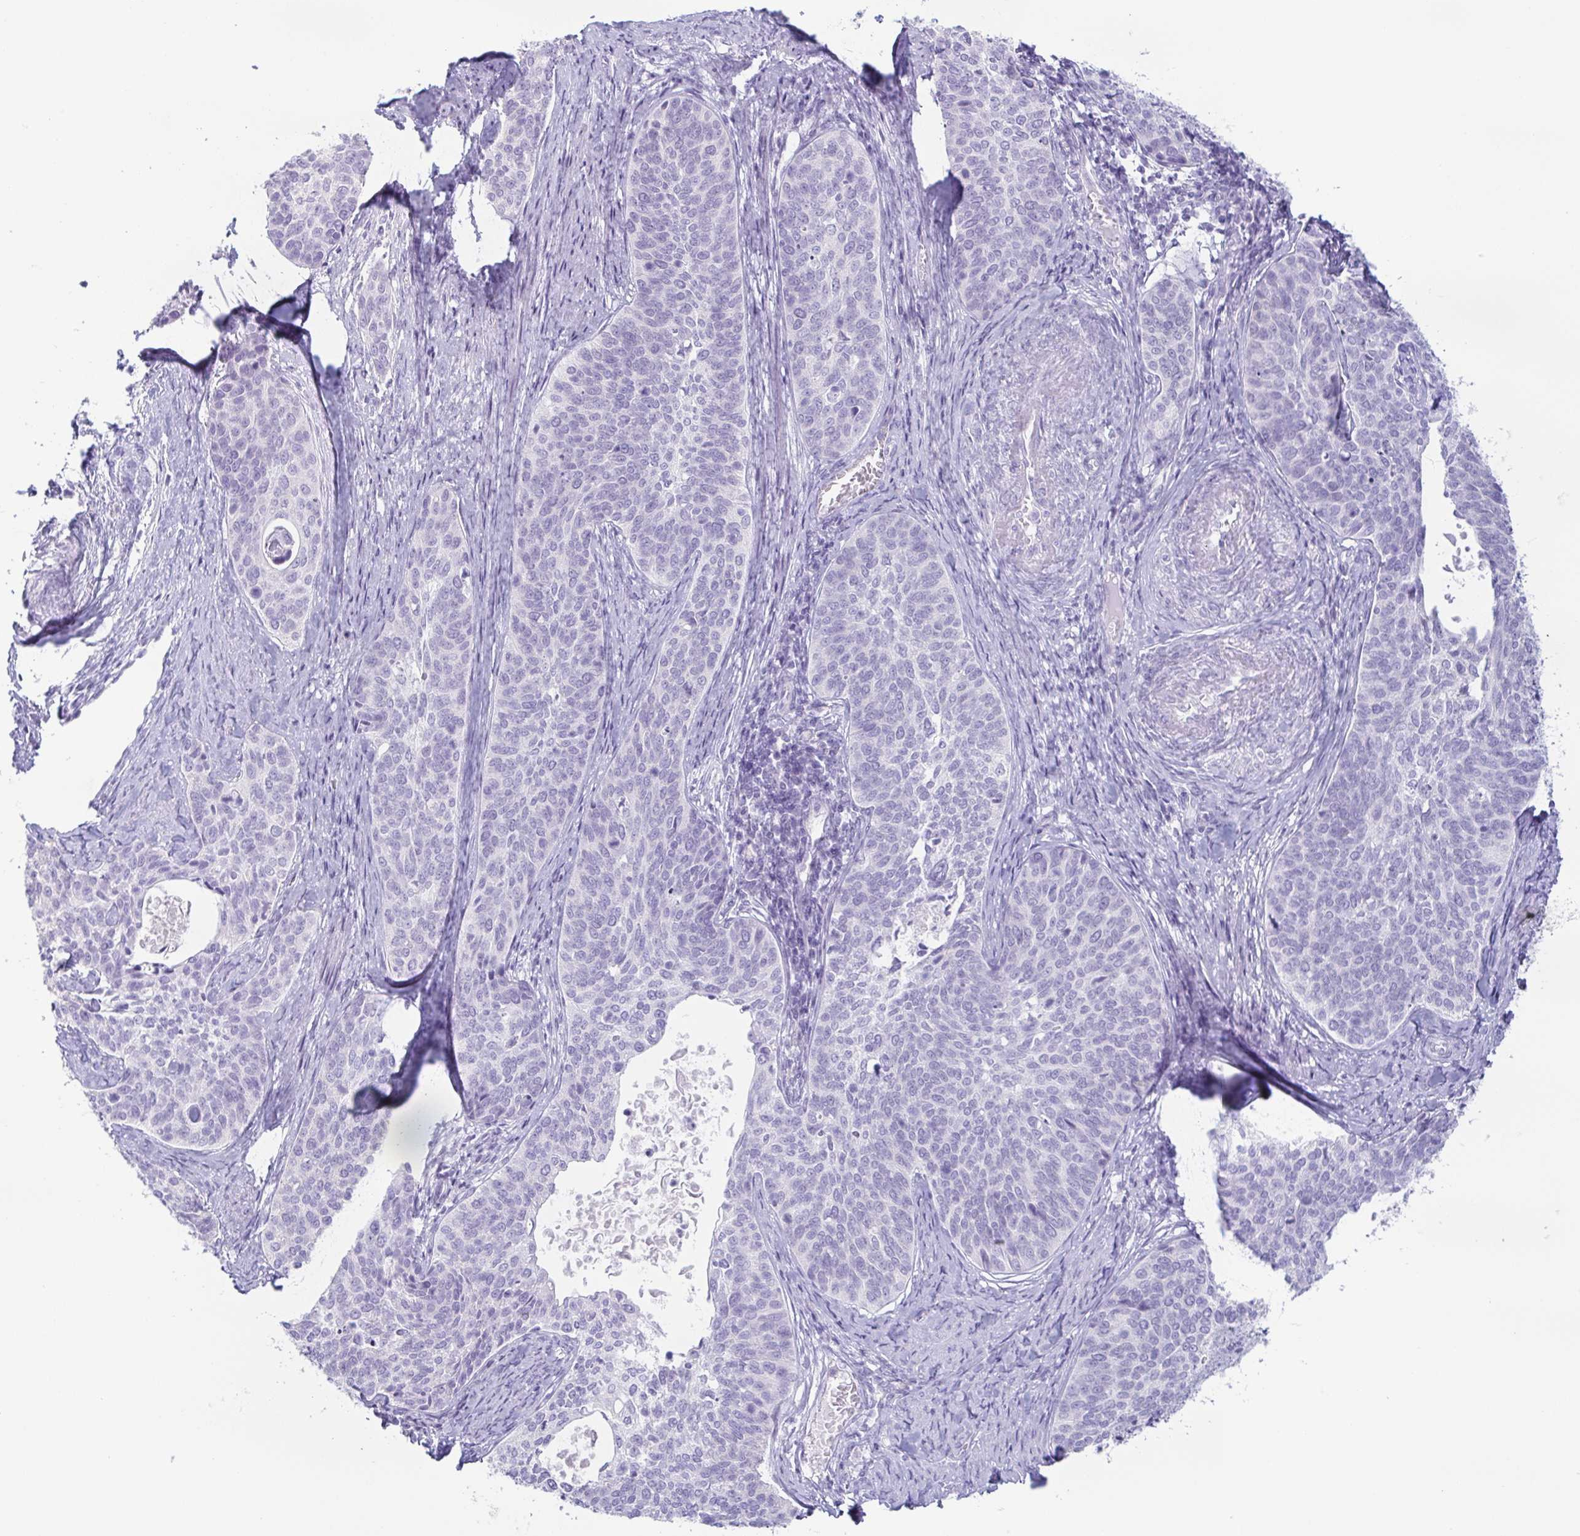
{"staining": {"intensity": "negative", "quantity": "none", "location": "none"}, "tissue": "cervical cancer", "cell_type": "Tumor cells", "image_type": "cancer", "snomed": [{"axis": "morphology", "description": "Squamous cell carcinoma, NOS"}, {"axis": "topography", "description": "Cervix"}], "caption": "IHC photomicrograph of cervical cancer (squamous cell carcinoma) stained for a protein (brown), which demonstrates no positivity in tumor cells.", "gene": "PRR27", "patient": {"sex": "female", "age": 69}}